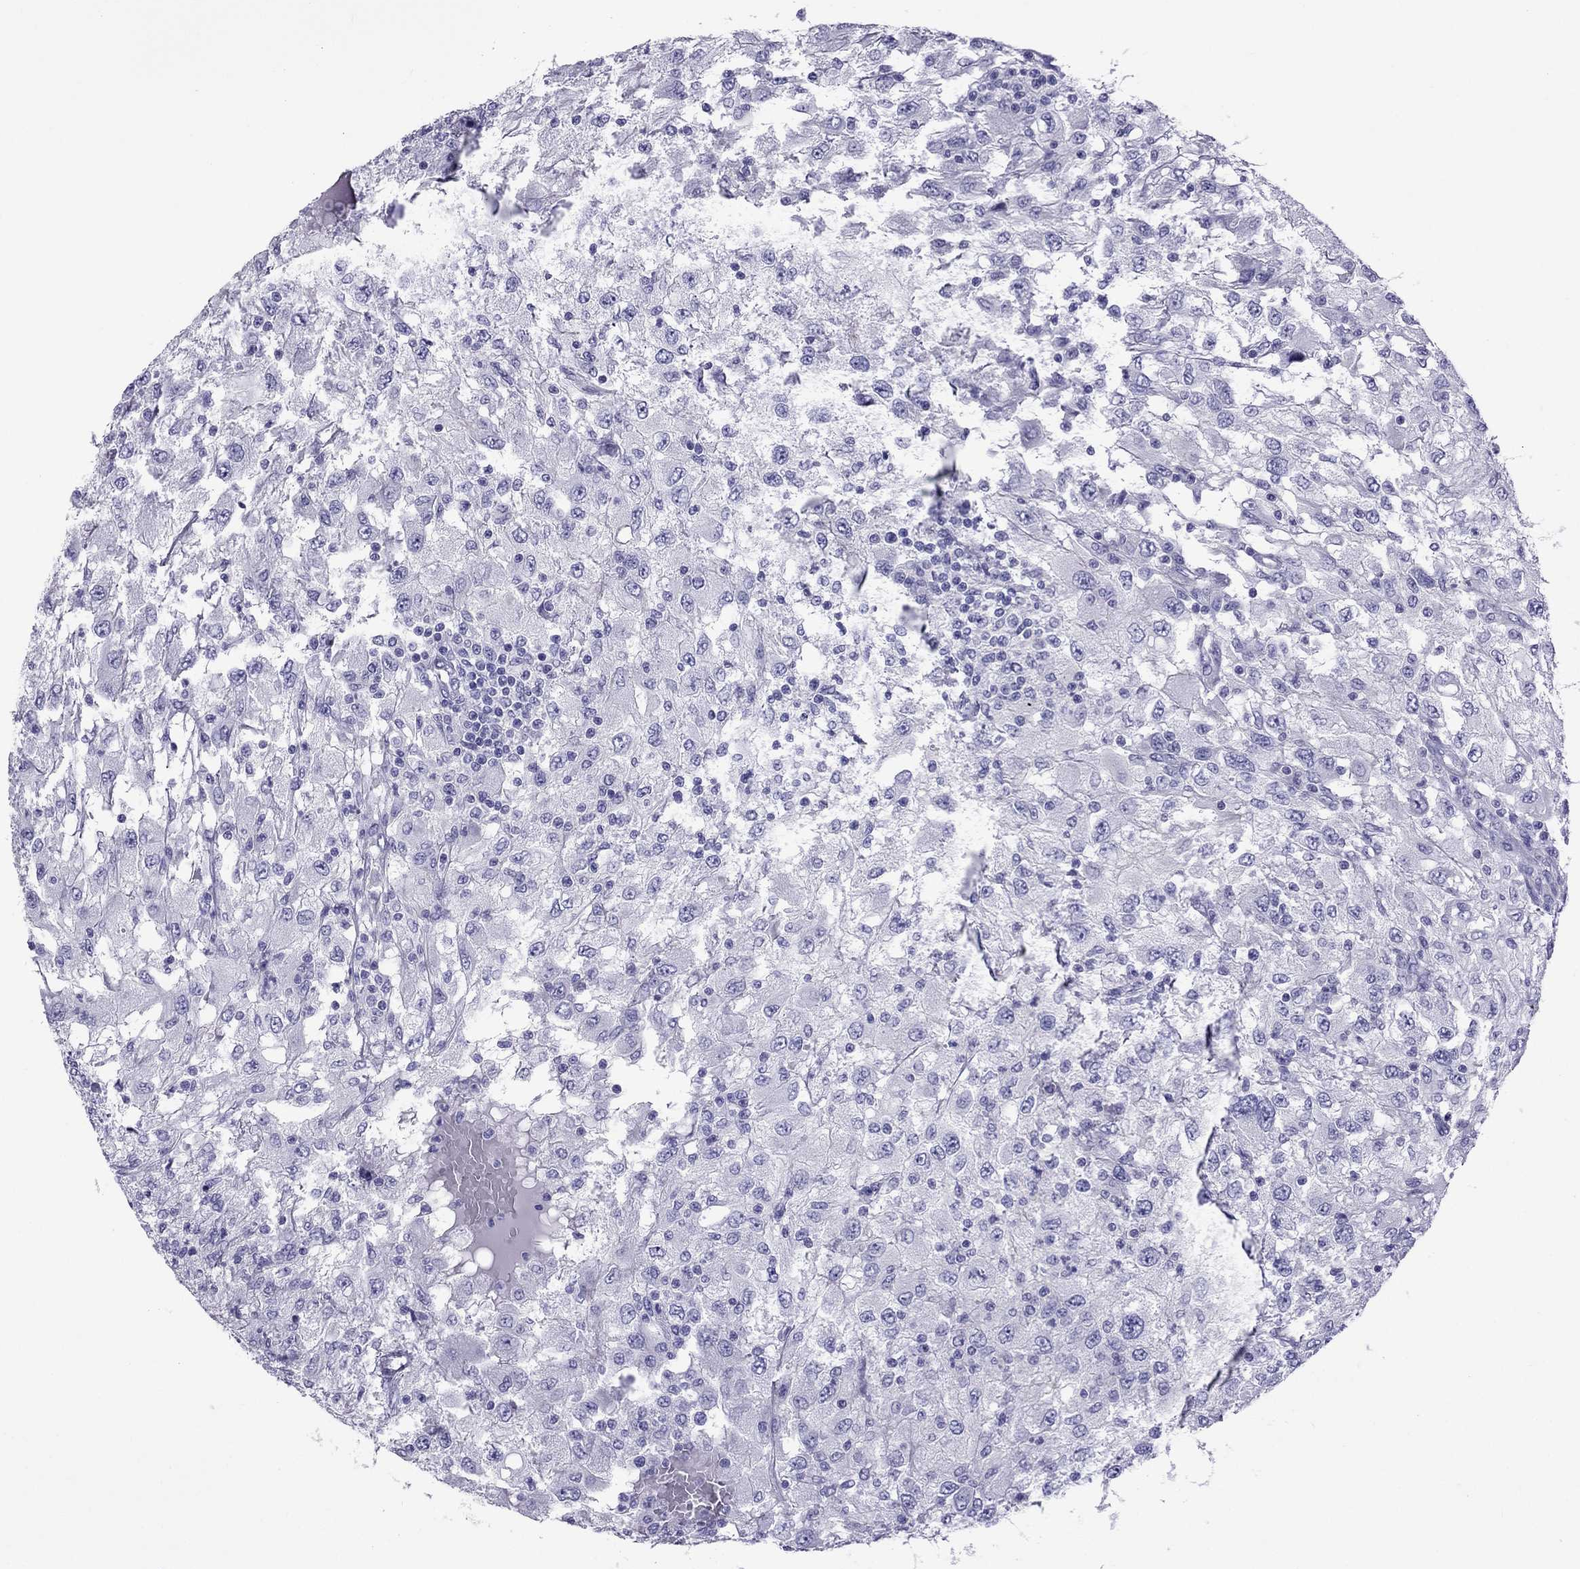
{"staining": {"intensity": "negative", "quantity": "none", "location": "none"}, "tissue": "renal cancer", "cell_type": "Tumor cells", "image_type": "cancer", "snomed": [{"axis": "morphology", "description": "Adenocarcinoma, NOS"}, {"axis": "topography", "description": "Kidney"}], "caption": "Image shows no protein expression in tumor cells of renal adenocarcinoma tissue.", "gene": "MYL11", "patient": {"sex": "female", "age": 67}}